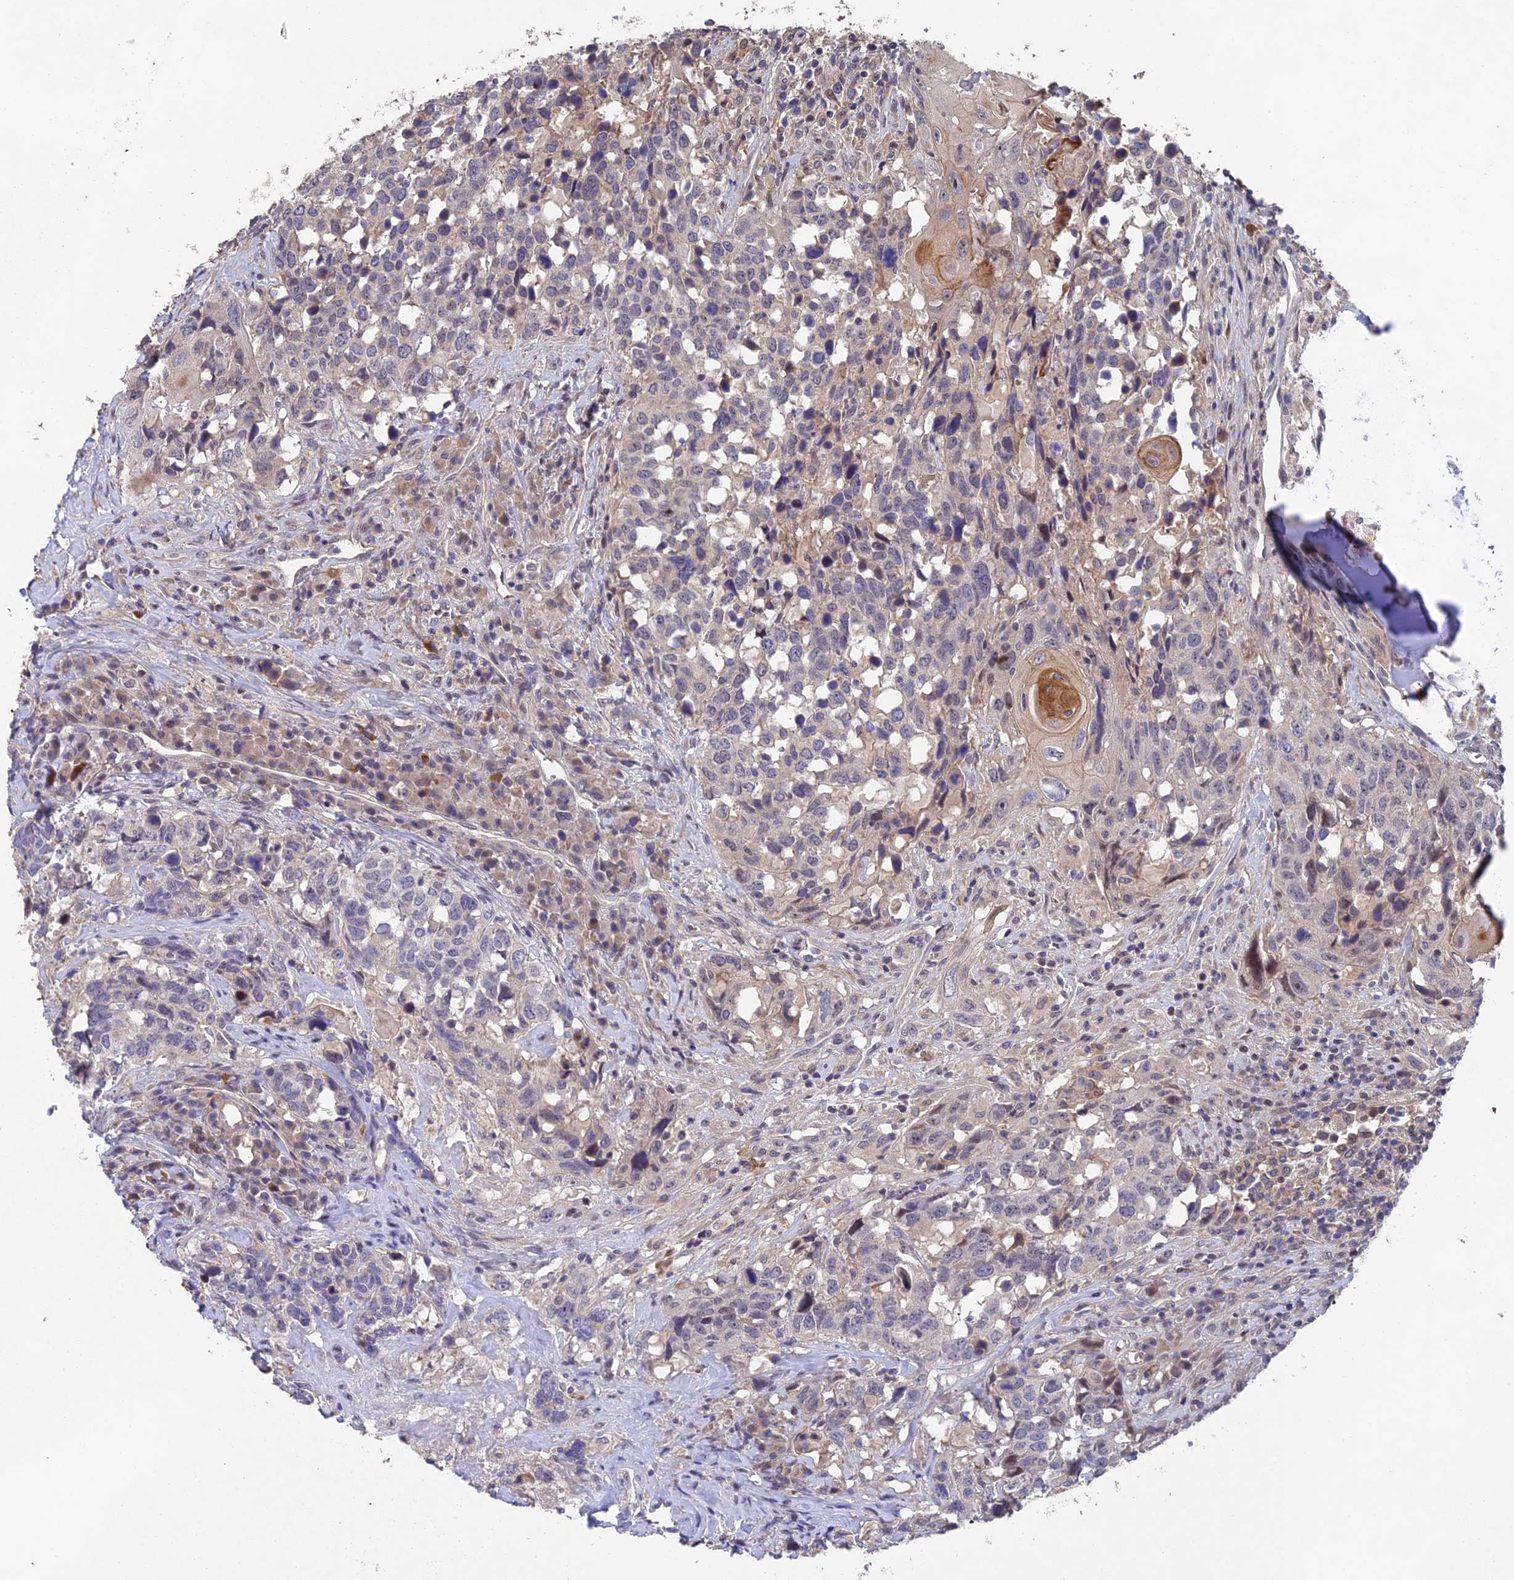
{"staining": {"intensity": "negative", "quantity": "none", "location": "none"}, "tissue": "head and neck cancer", "cell_type": "Tumor cells", "image_type": "cancer", "snomed": [{"axis": "morphology", "description": "Squamous cell carcinoma, NOS"}, {"axis": "topography", "description": "Head-Neck"}], "caption": "IHC photomicrograph of neoplastic tissue: head and neck cancer stained with DAB shows no significant protein staining in tumor cells.", "gene": "NSMCE1", "patient": {"sex": "male", "age": 66}}